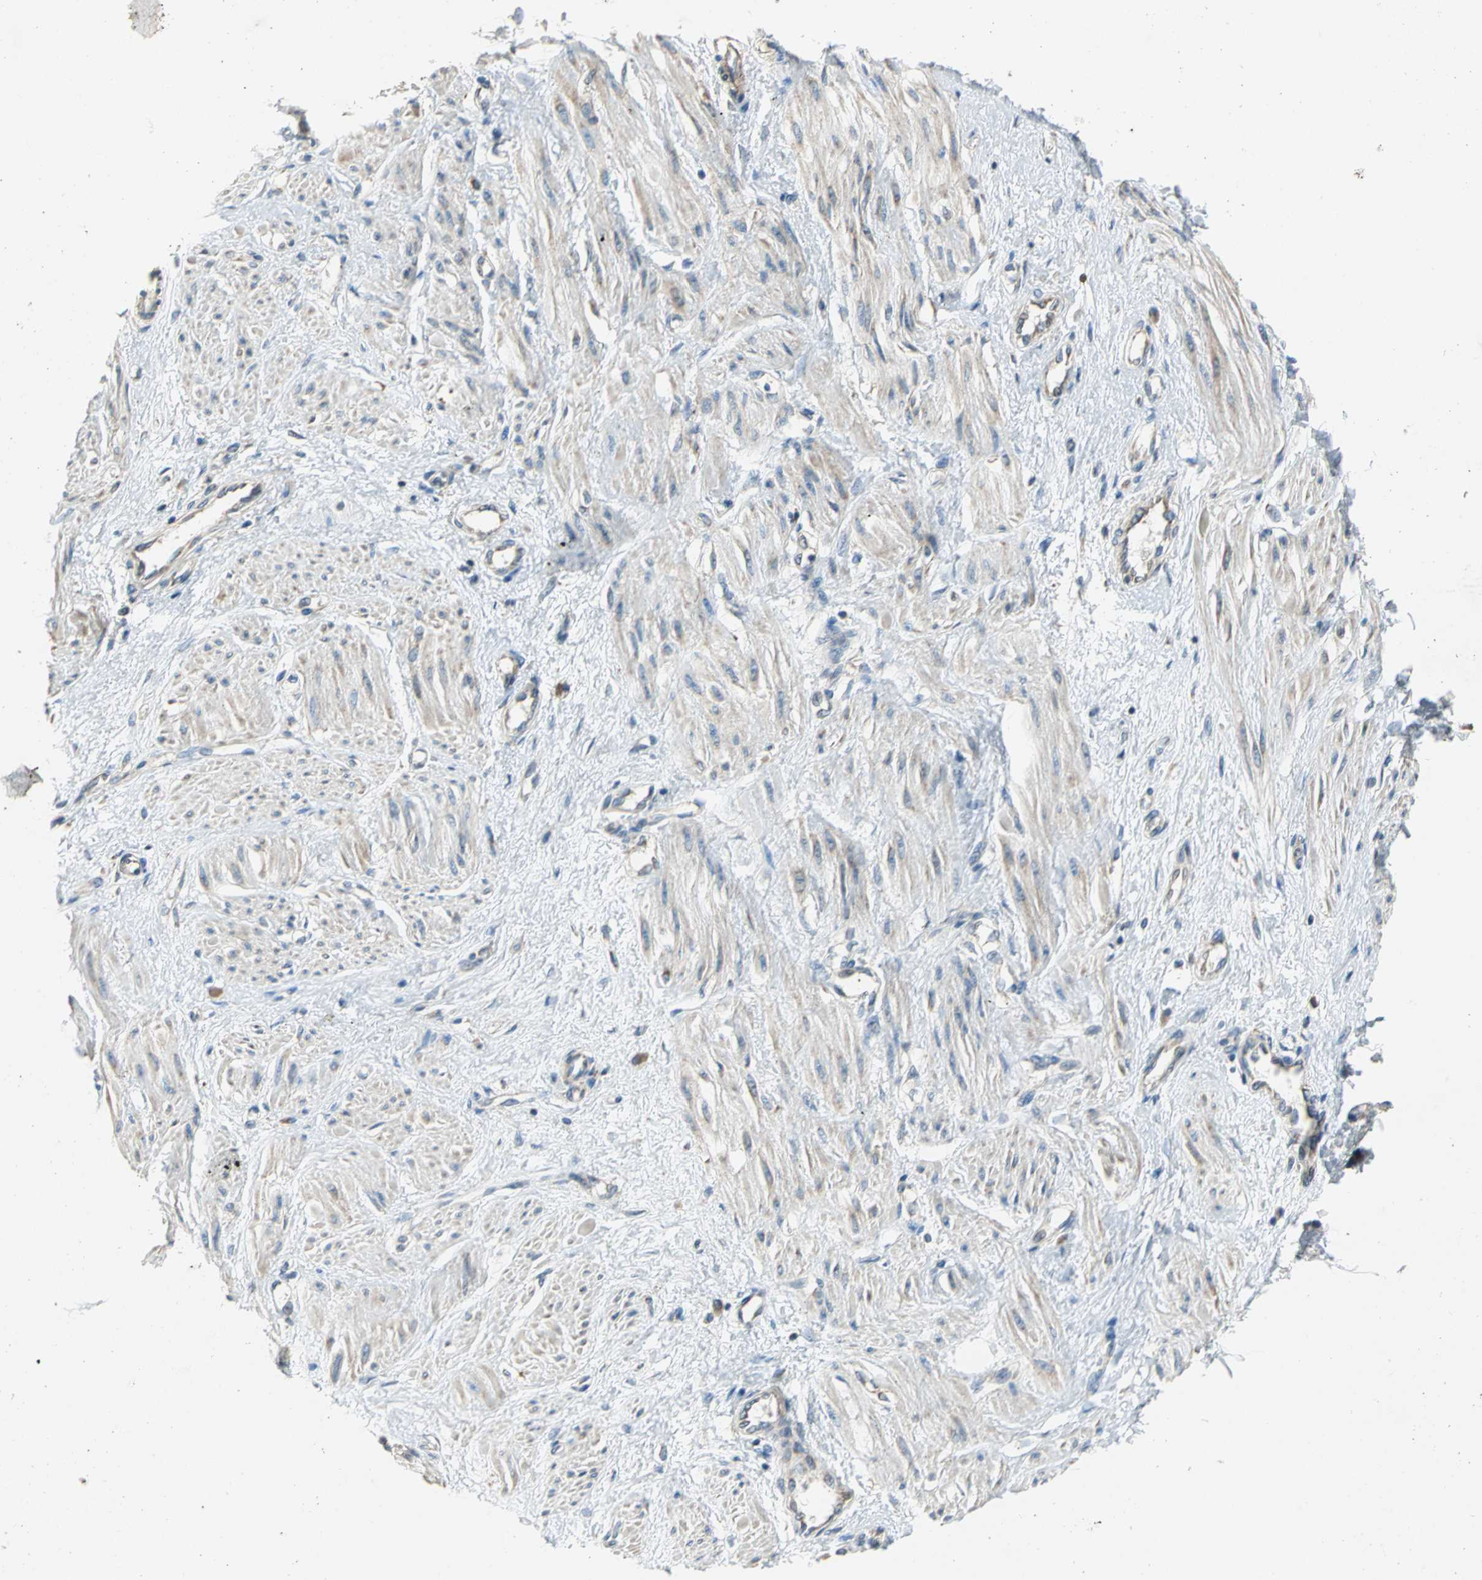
{"staining": {"intensity": "moderate", "quantity": "25%-75%", "location": "cytoplasmic/membranous"}, "tissue": "smooth muscle", "cell_type": "Smooth muscle cells", "image_type": "normal", "snomed": [{"axis": "morphology", "description": "Normal tissue, NOS"}, {"axis": "topography", "description": "Smooth muscle"}, {"axis": "topography", "description": "Uterus"}], "caption": "Smooth muscle stained with DAB immunohistochemistry (IHC) exhibits medium levels of moderate cytoplasmic/membranous expression in about 25%-75% of smooth muscle cells. Nuclei are stained in blue.", "gene": "TRAK1", "patient": {"sex": "female", "age": 39}}